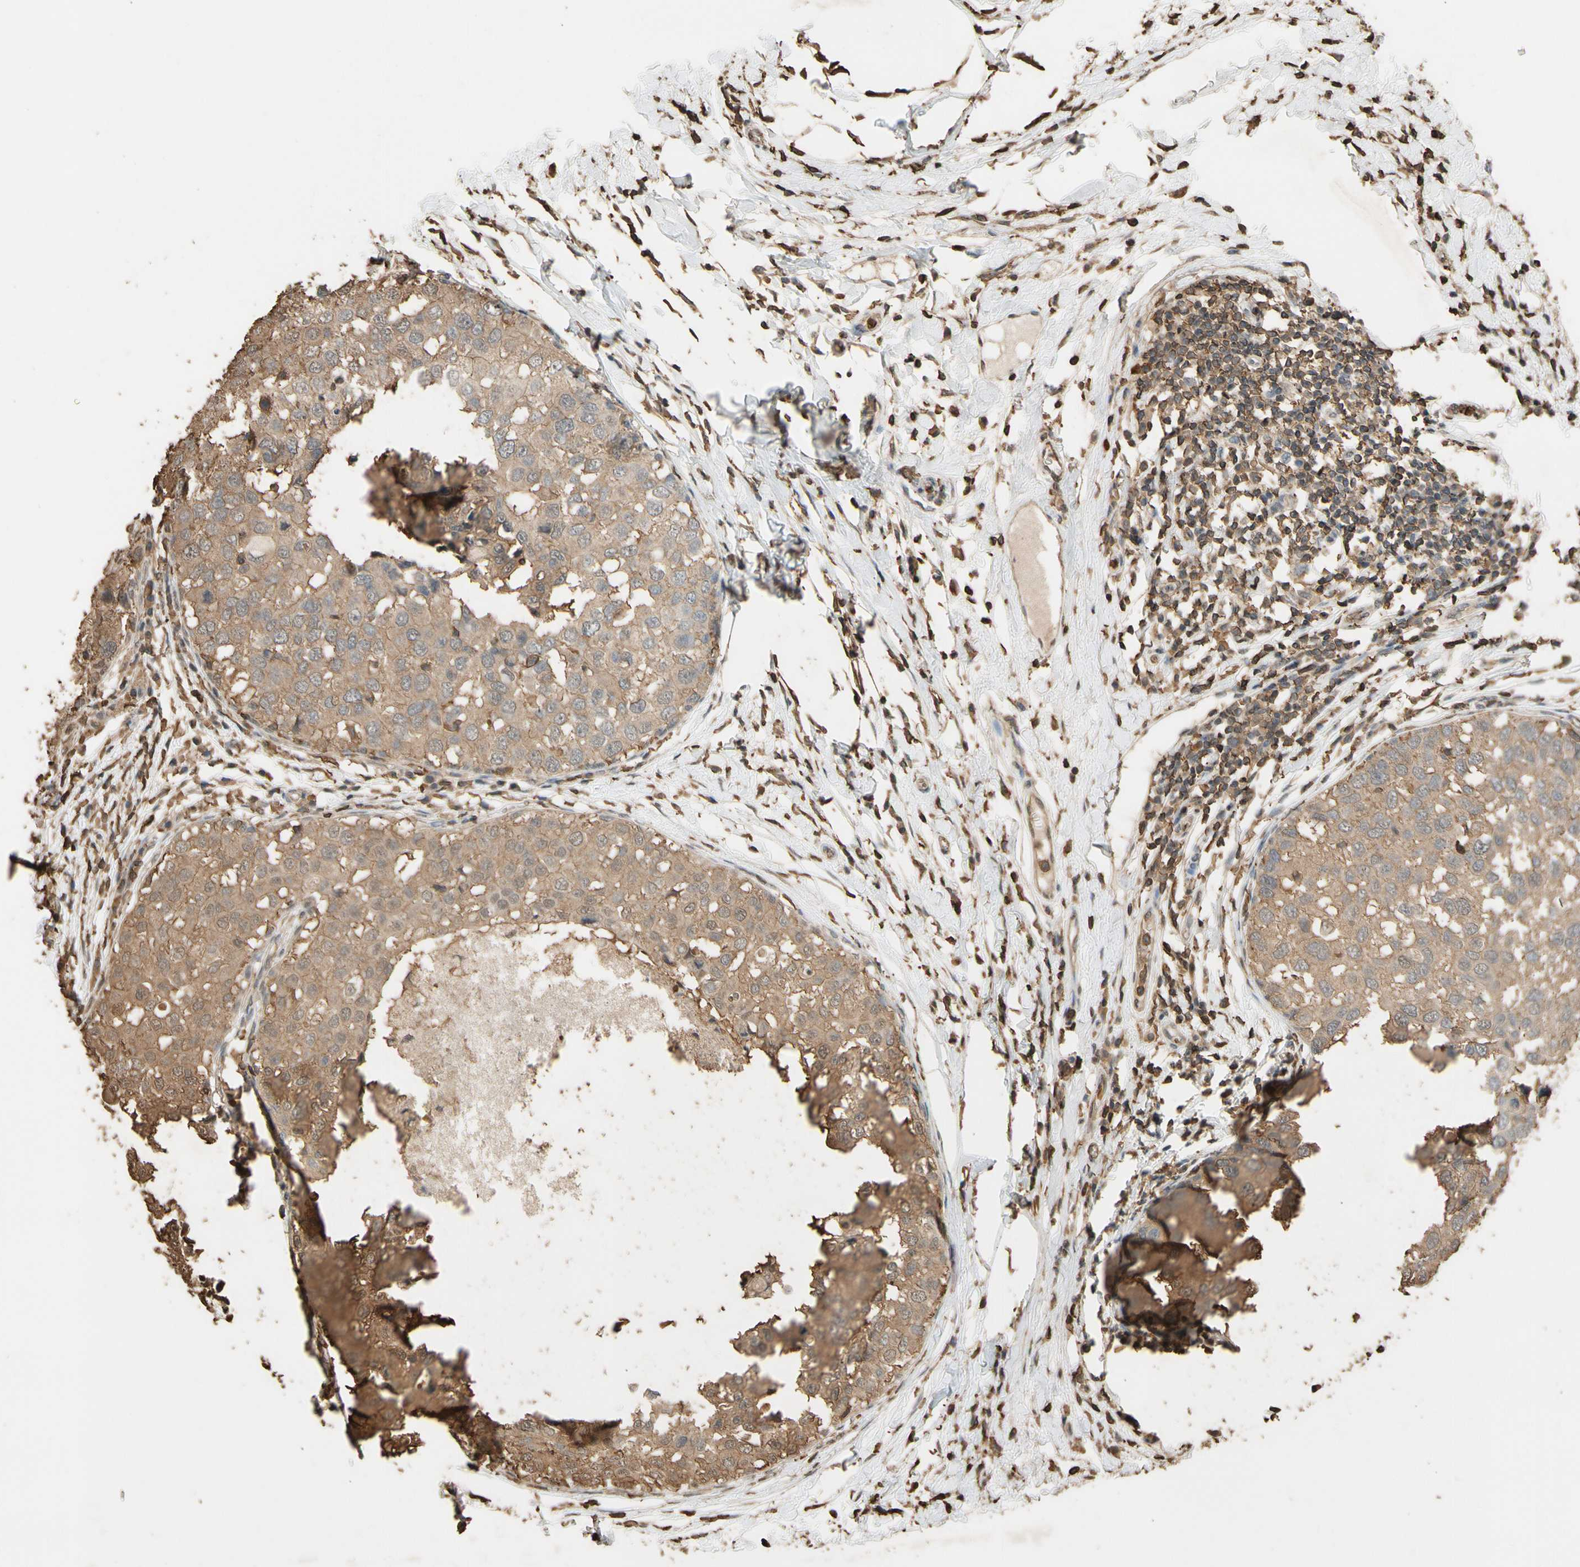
{"staining": {"intensity": "moderate", "quantity": ">75%", "location": "cytoplasmic/membranous"}, "tissue": "breast cancer", "cell_type": "Tumor cells", "image_type": "cancer", "snomed": [{"axis": "morphology", "description": "Duct carcinoma"}, {"axis": "topography", "description": "Breast"}], "caption": "Brown immunohistochemical staining in invasive ductal carcinoma (breast) shows moderate cytoplasmic/membranous expression in about >75% of tumor cells.", "gene": "TNFSF13B", "patient": {"sex": "female", "age": 27}}